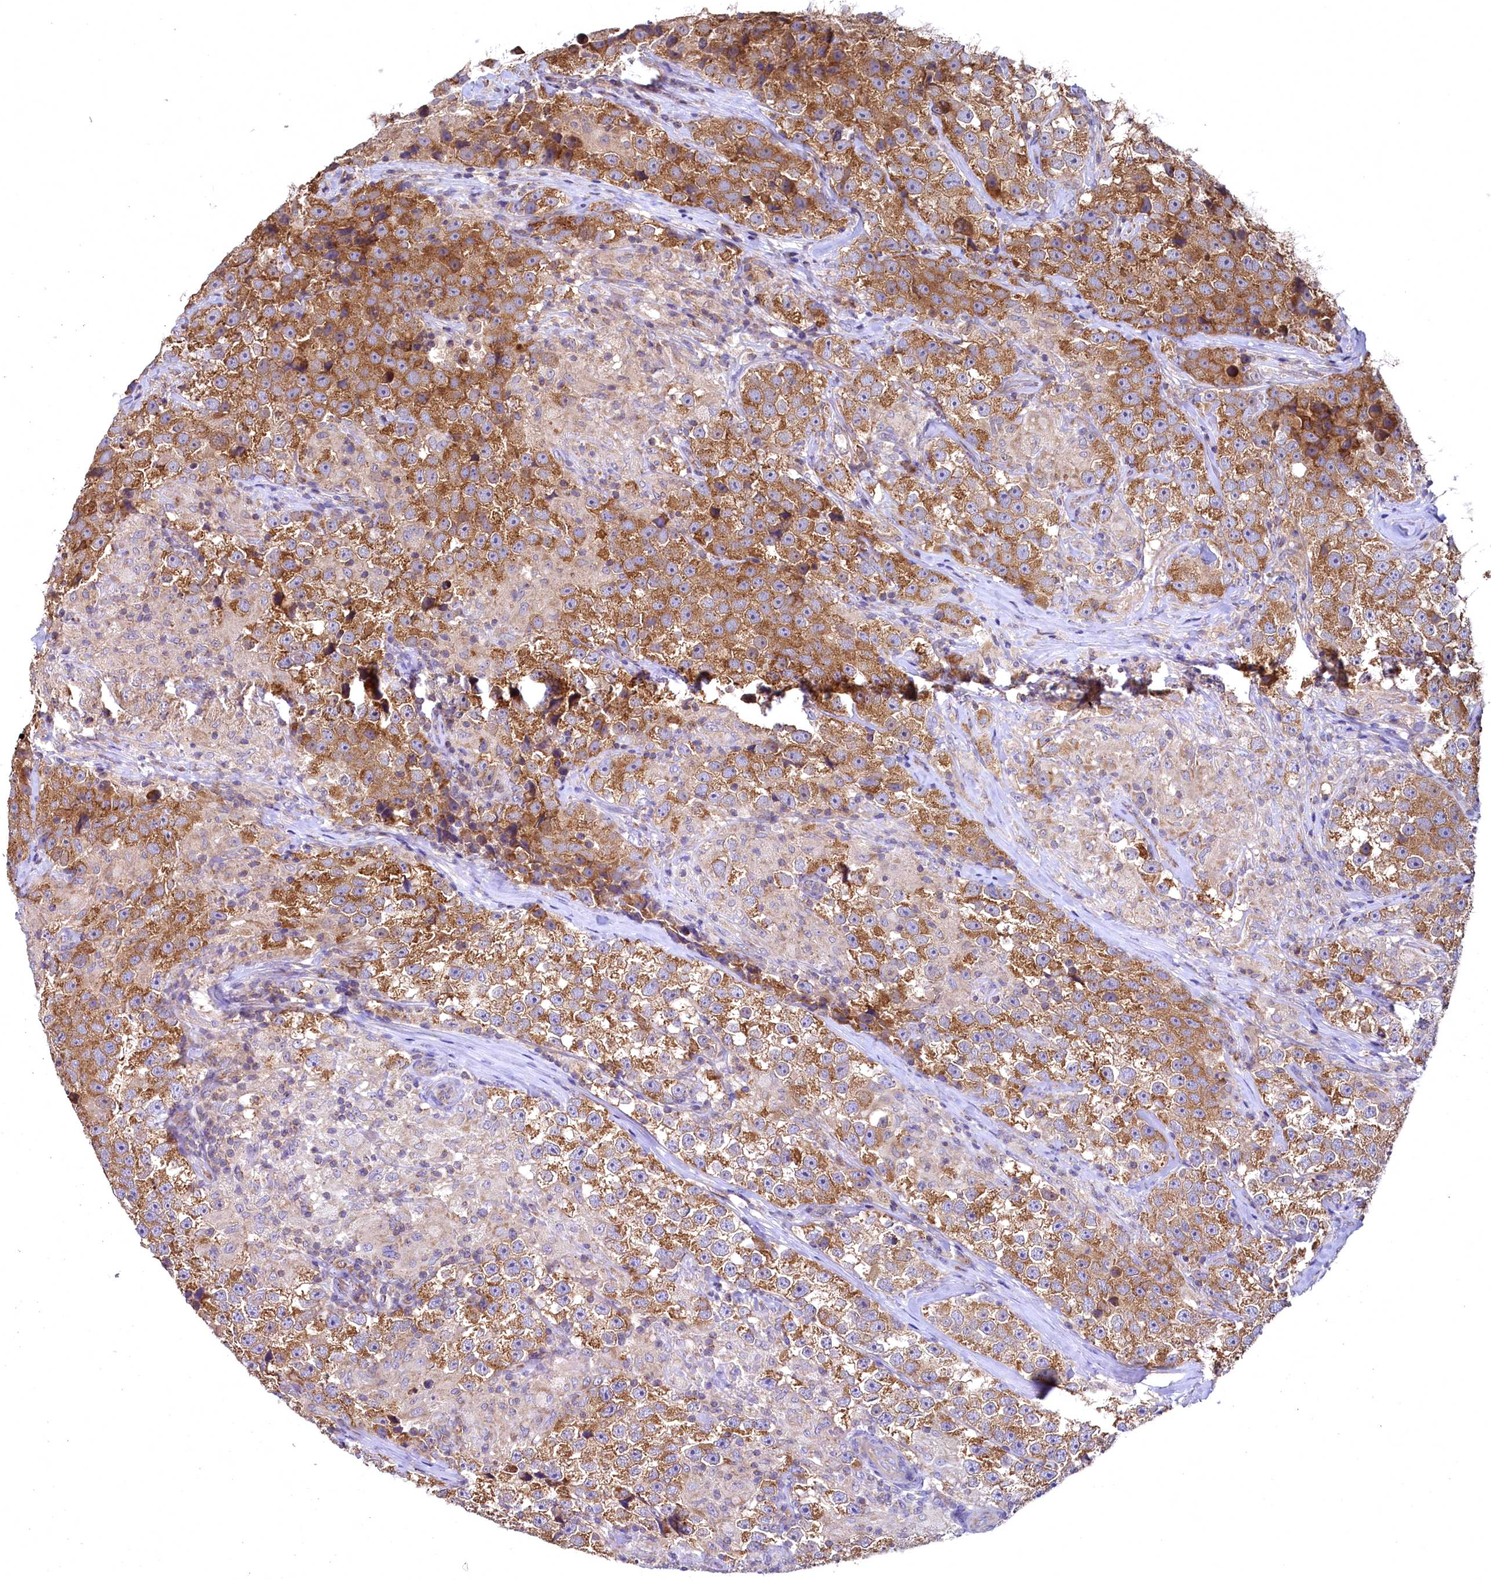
{"staining": {"intensity": "moderate", "quantity": ">75%", "location": "cytoplasmic/membranous"}, "tissue": "testis cancer", "cell_type": "Tumor cells", "image_type": "cancer", "snomed": [{"axis": "morphology", "description": "Seminoma, NOS"}, {"axis": "topography", "description": "Testis"}], "caption": "About >75% of tumor cells in human testis cancer exhibit moderate cytoplasmic/membranous protein positivity as visualized by brown immunohistochemical staining.", "gene": "MRPL57", "patient": {"sex": "male", "age": 46}}